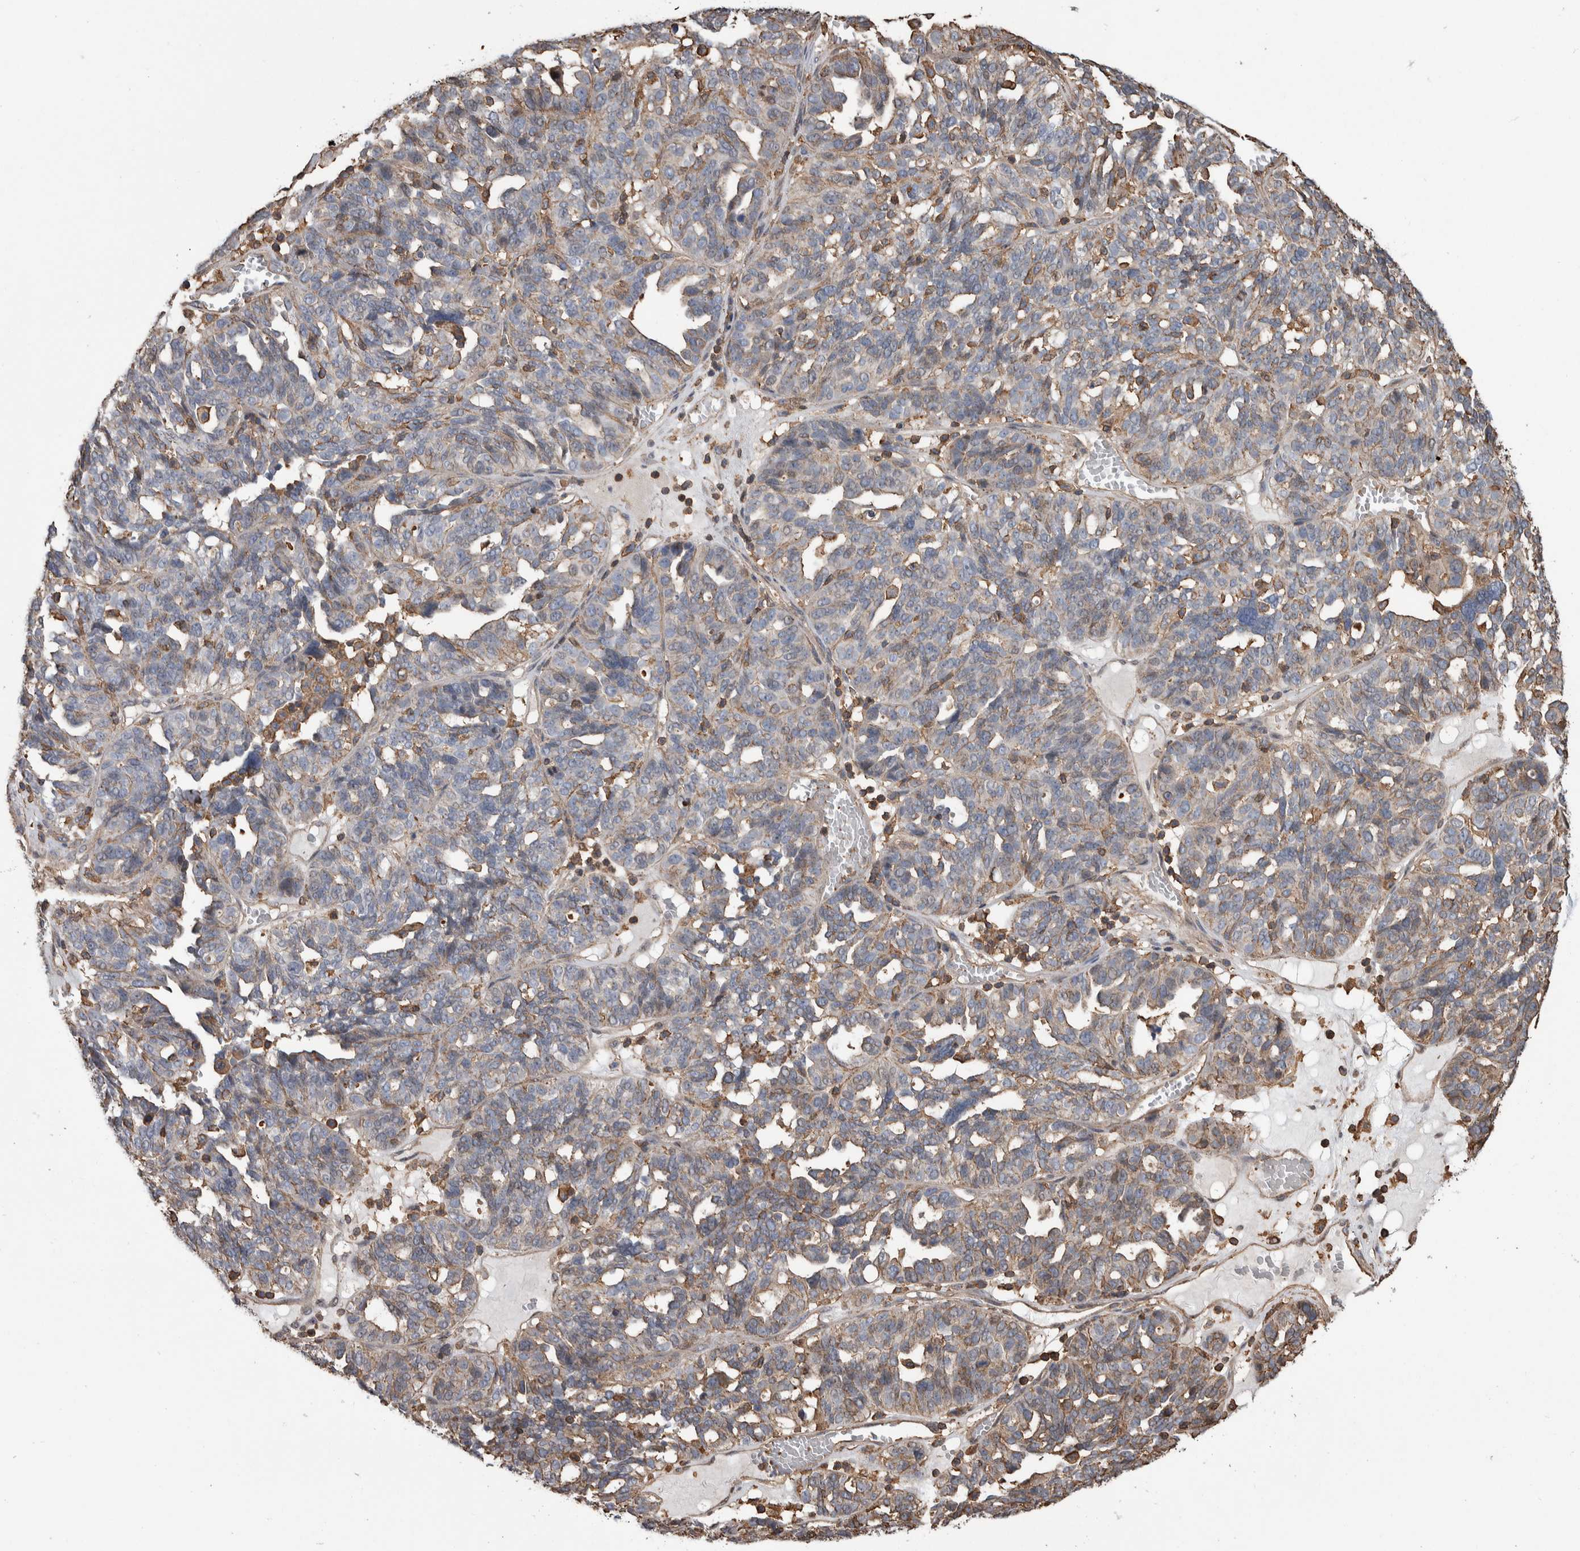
{"staining": {"intensity": "weak", "quantity": "25%-75%", "location": "cytoplasmic/membranous"}, "tissue": "ovarian cancer", "cell_type": "Tumor cells", "image_type": "cancer", "snomed": [{"axis": "morphology", "description": "Cystadenocarcinoma, serous, NOS"}, {"axis": "topography", "description": "Ovary"}], "caption": "About 25%-75% of tumor cells in ovarian serous cystadenocarcinoma demonstrate weak cytoplasmic/membranous protein expression as visualized by brown immunohistochemical staining.", "gene": "ENPP2", "patient": {"sex": "female", "age": 59}}